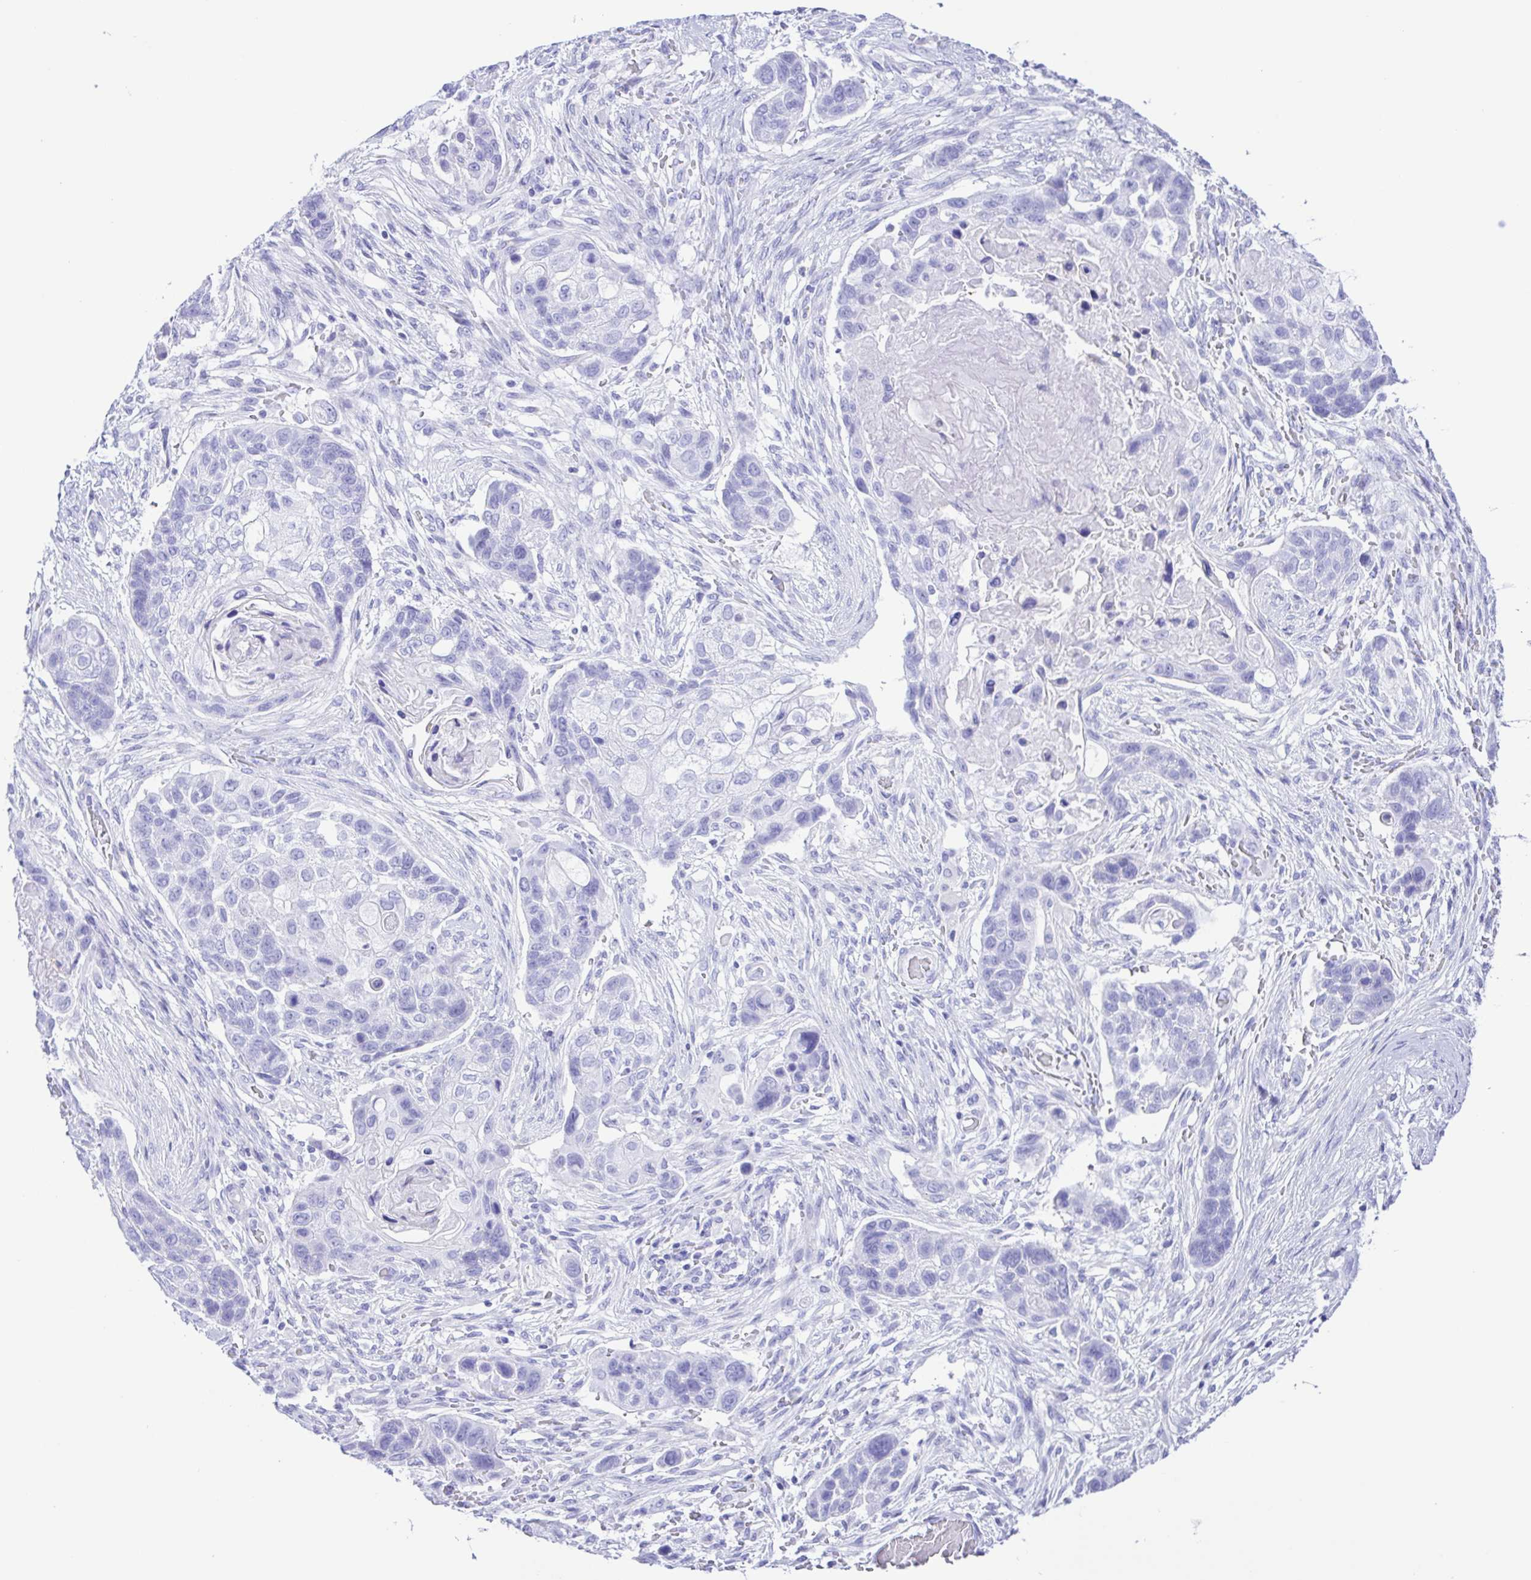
{"staining": {"intensity": "negative", "quantity": "none", "location": "none"}, "tissue": "lung cancer", "cell_type": "Tumor cells", "image_type": "cancer", "snomed": [{"axis": "morphology", "description": "Squamous cell carcinoma, NOS"}, {"axis": "topography", "description": "Lung"}], "caption": "There is no significant staining in tumor cells of squamous cell carcinoma (lung).", "gene": "GPR17", "patient": {"sex": "male", "age": 69}}